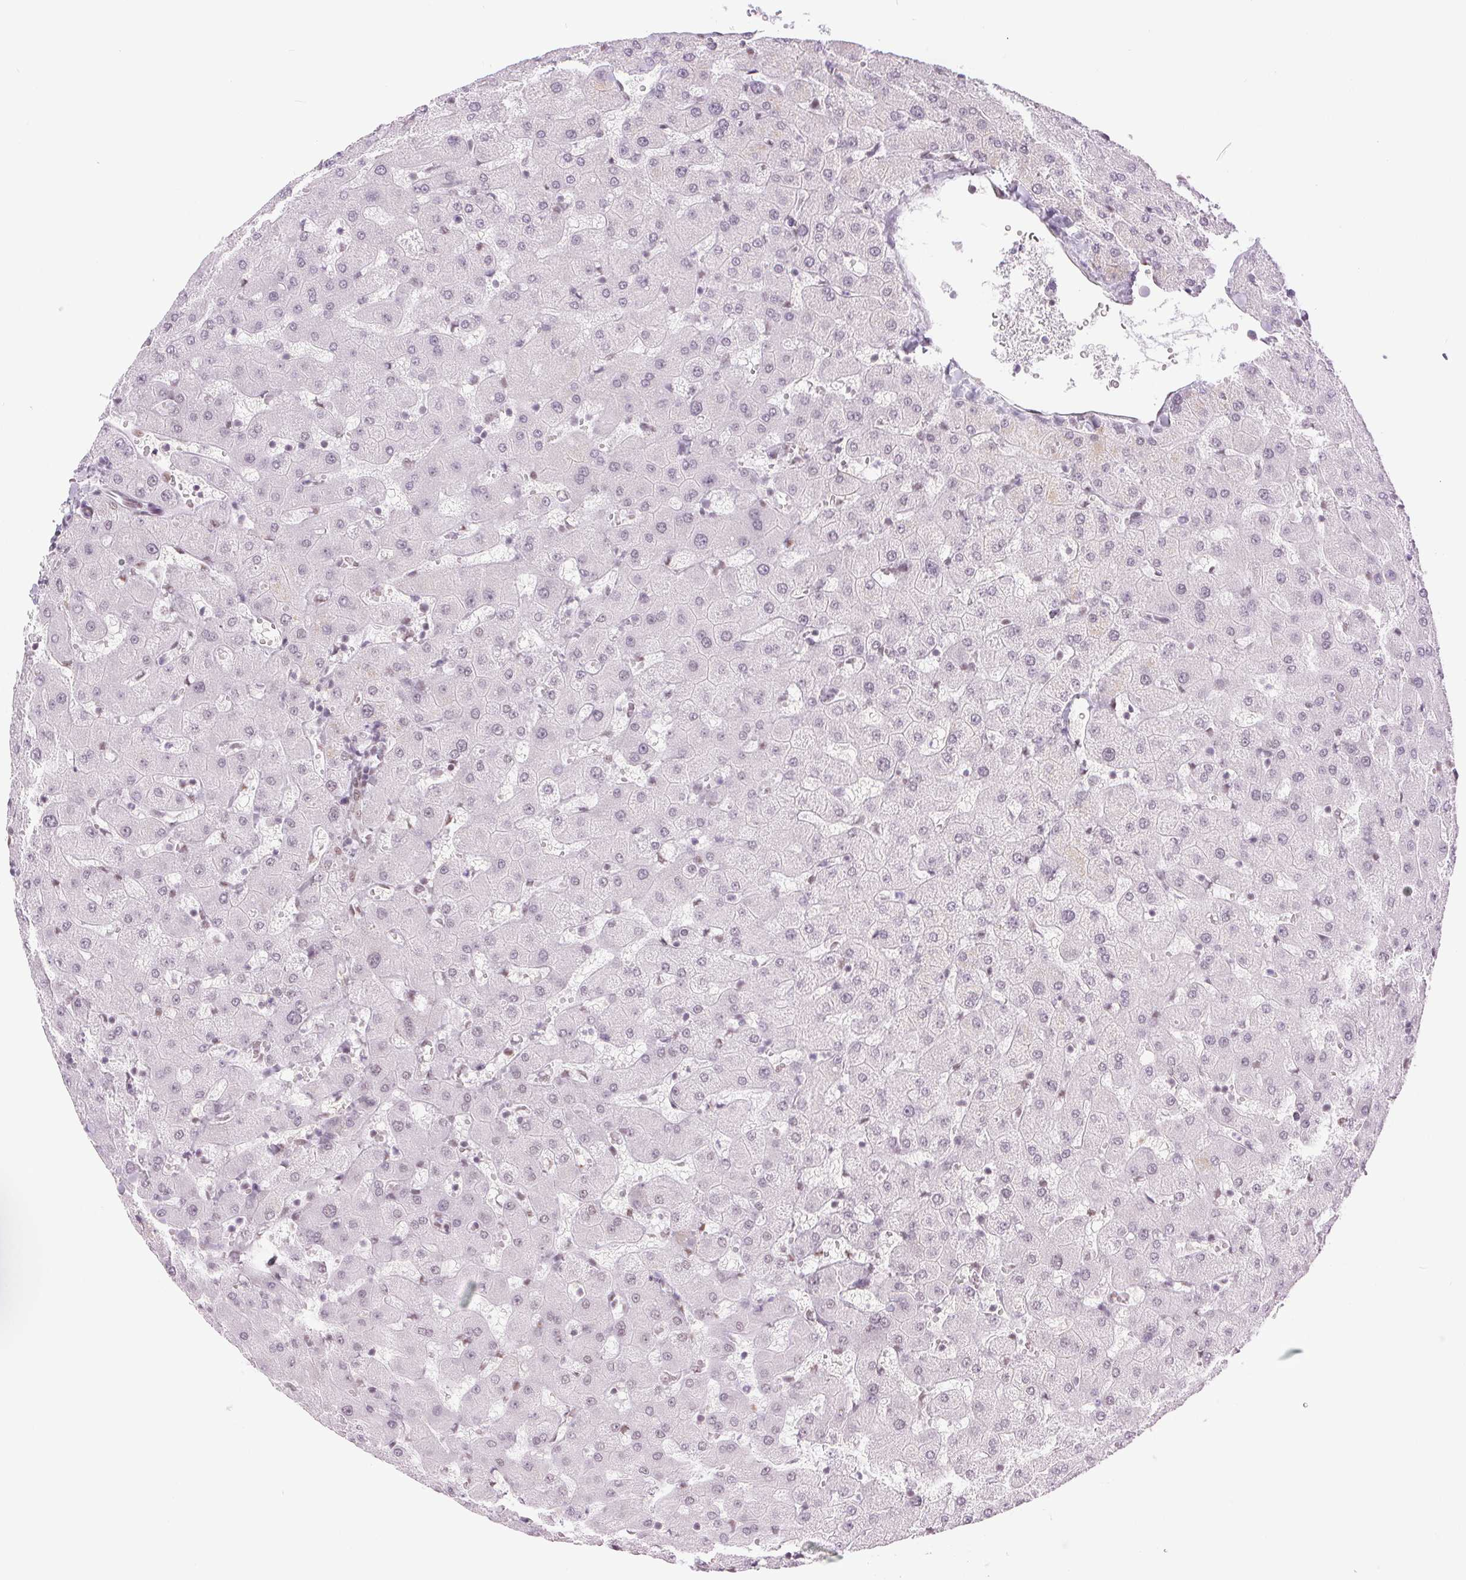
{"staining": {"intensity": "moderate", "quantity": "25%-75%", "location": "nuclear"}, "tissue": "liver", "cell_type": "Cholangiocytes", "image_type": "normal", "snomed": [{"axis": "morphology", "description": "Normal tissue, NOS"}, {"axis": "topography", "description": "Liver"}], "caption": "Immunohistochemical staining of benign human liver reveals medium levels of moderate nuclear expression in about 25%-75% of cholangiocytes. The staining is performed using DAB (3,3'-diaminobenzidine) brown chromogen to label protein expression. The nuclei are counter-stained blue using hematoxylin.", "gene": "ZFR2", "patient": {"sex": "female", "age": 63}}